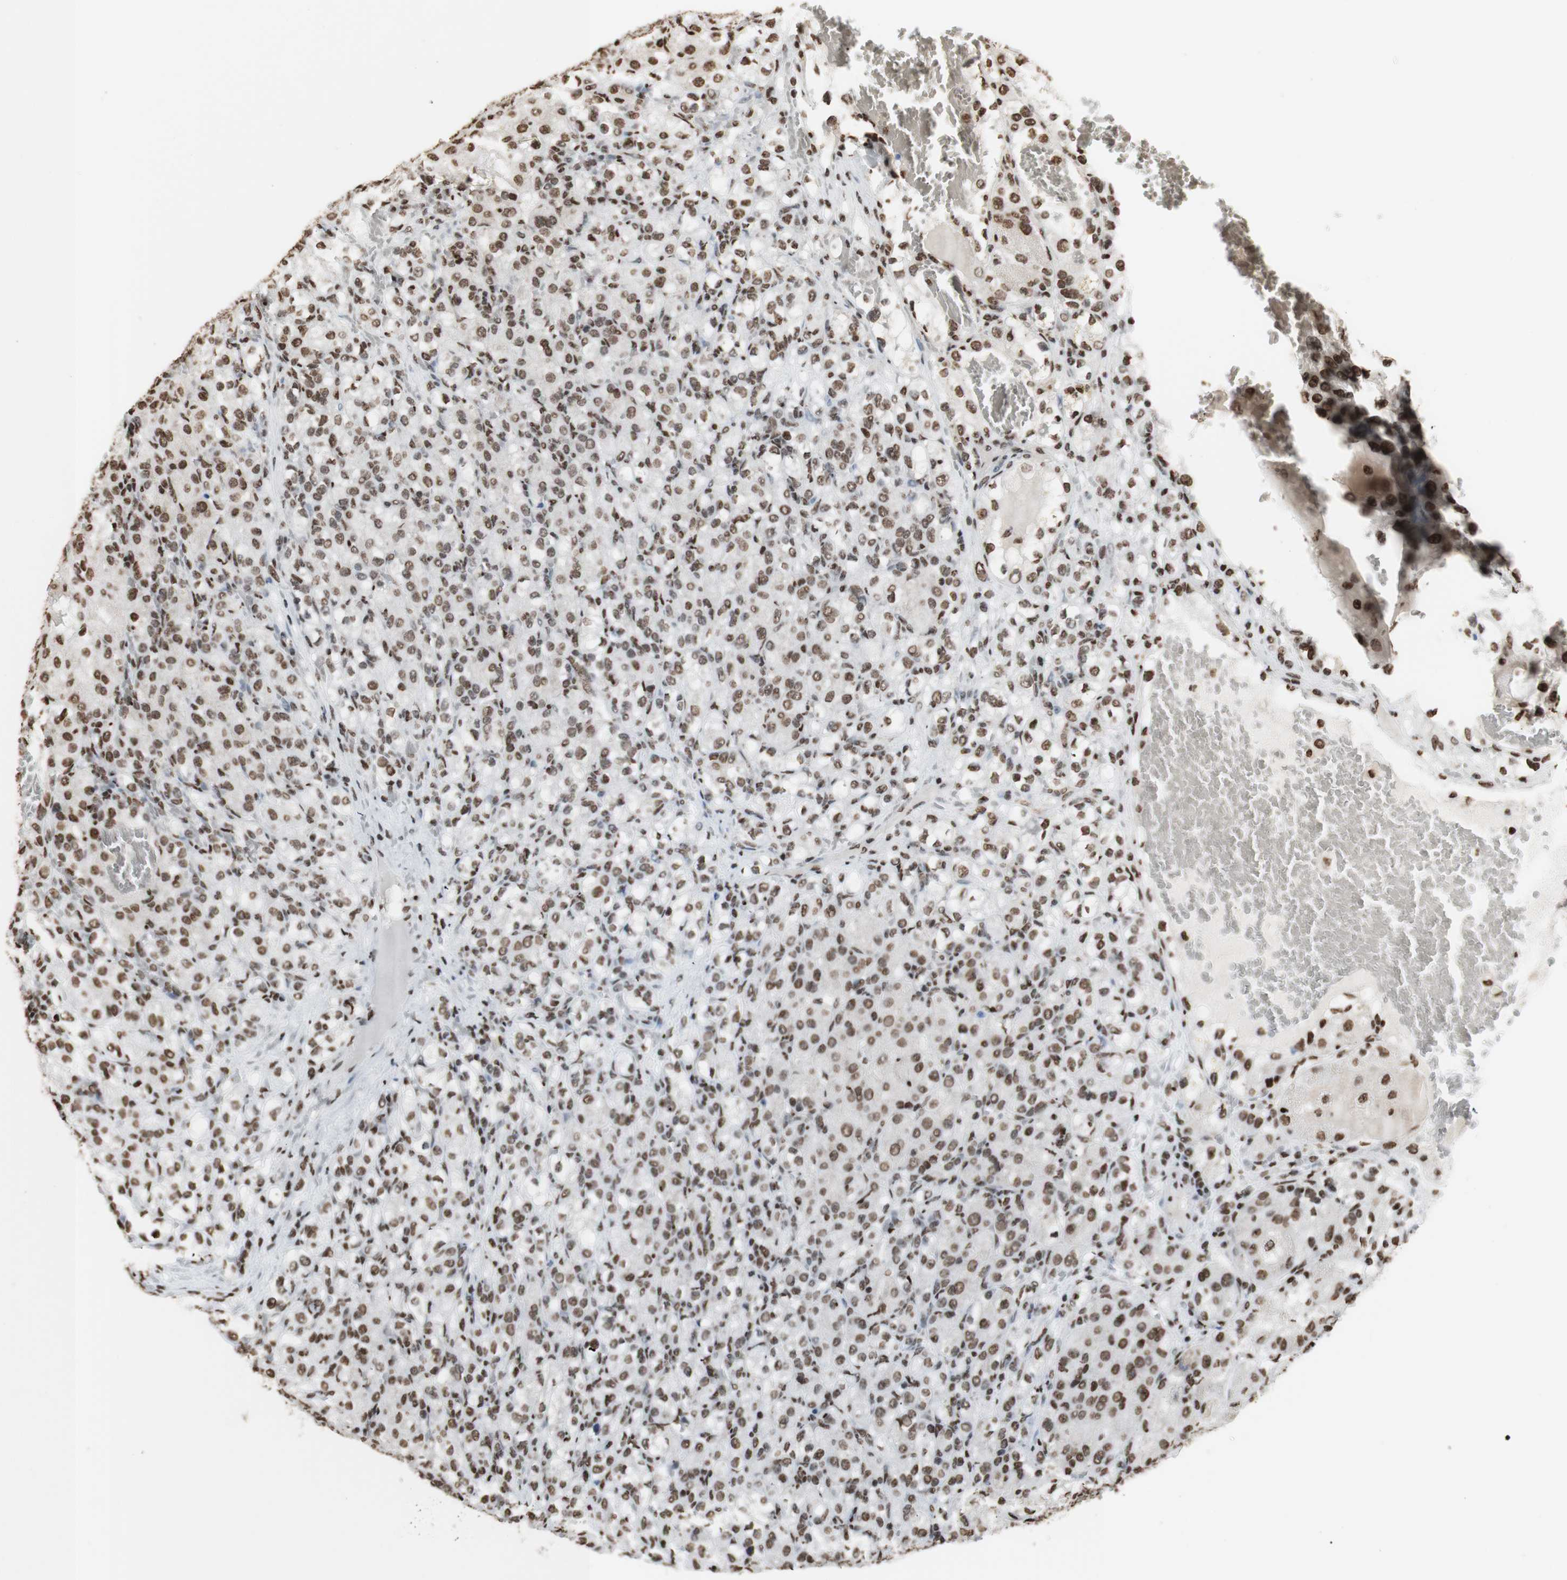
{"staining": {"intensity": "moderate", "quantity": ">75%", "location": "nuclear"}, "tissue": "renal cancer", "cell_type": "Tumor cells", "image_type": "cancer", "snomed": [{"axis": "morphology", "description": "Adenocarcinoma, NOS"}, {"axis": "topography", "description": "Kidney"}], "caption": "This is a micrograph of immunohistochemistry (IHC) staining of adenocarcinoma (renal), which shows moderate expression in the nuclear of tumor cells.", "gene": "HNRNPA2B1", "patient": {"sex": "male", "age": 61}}